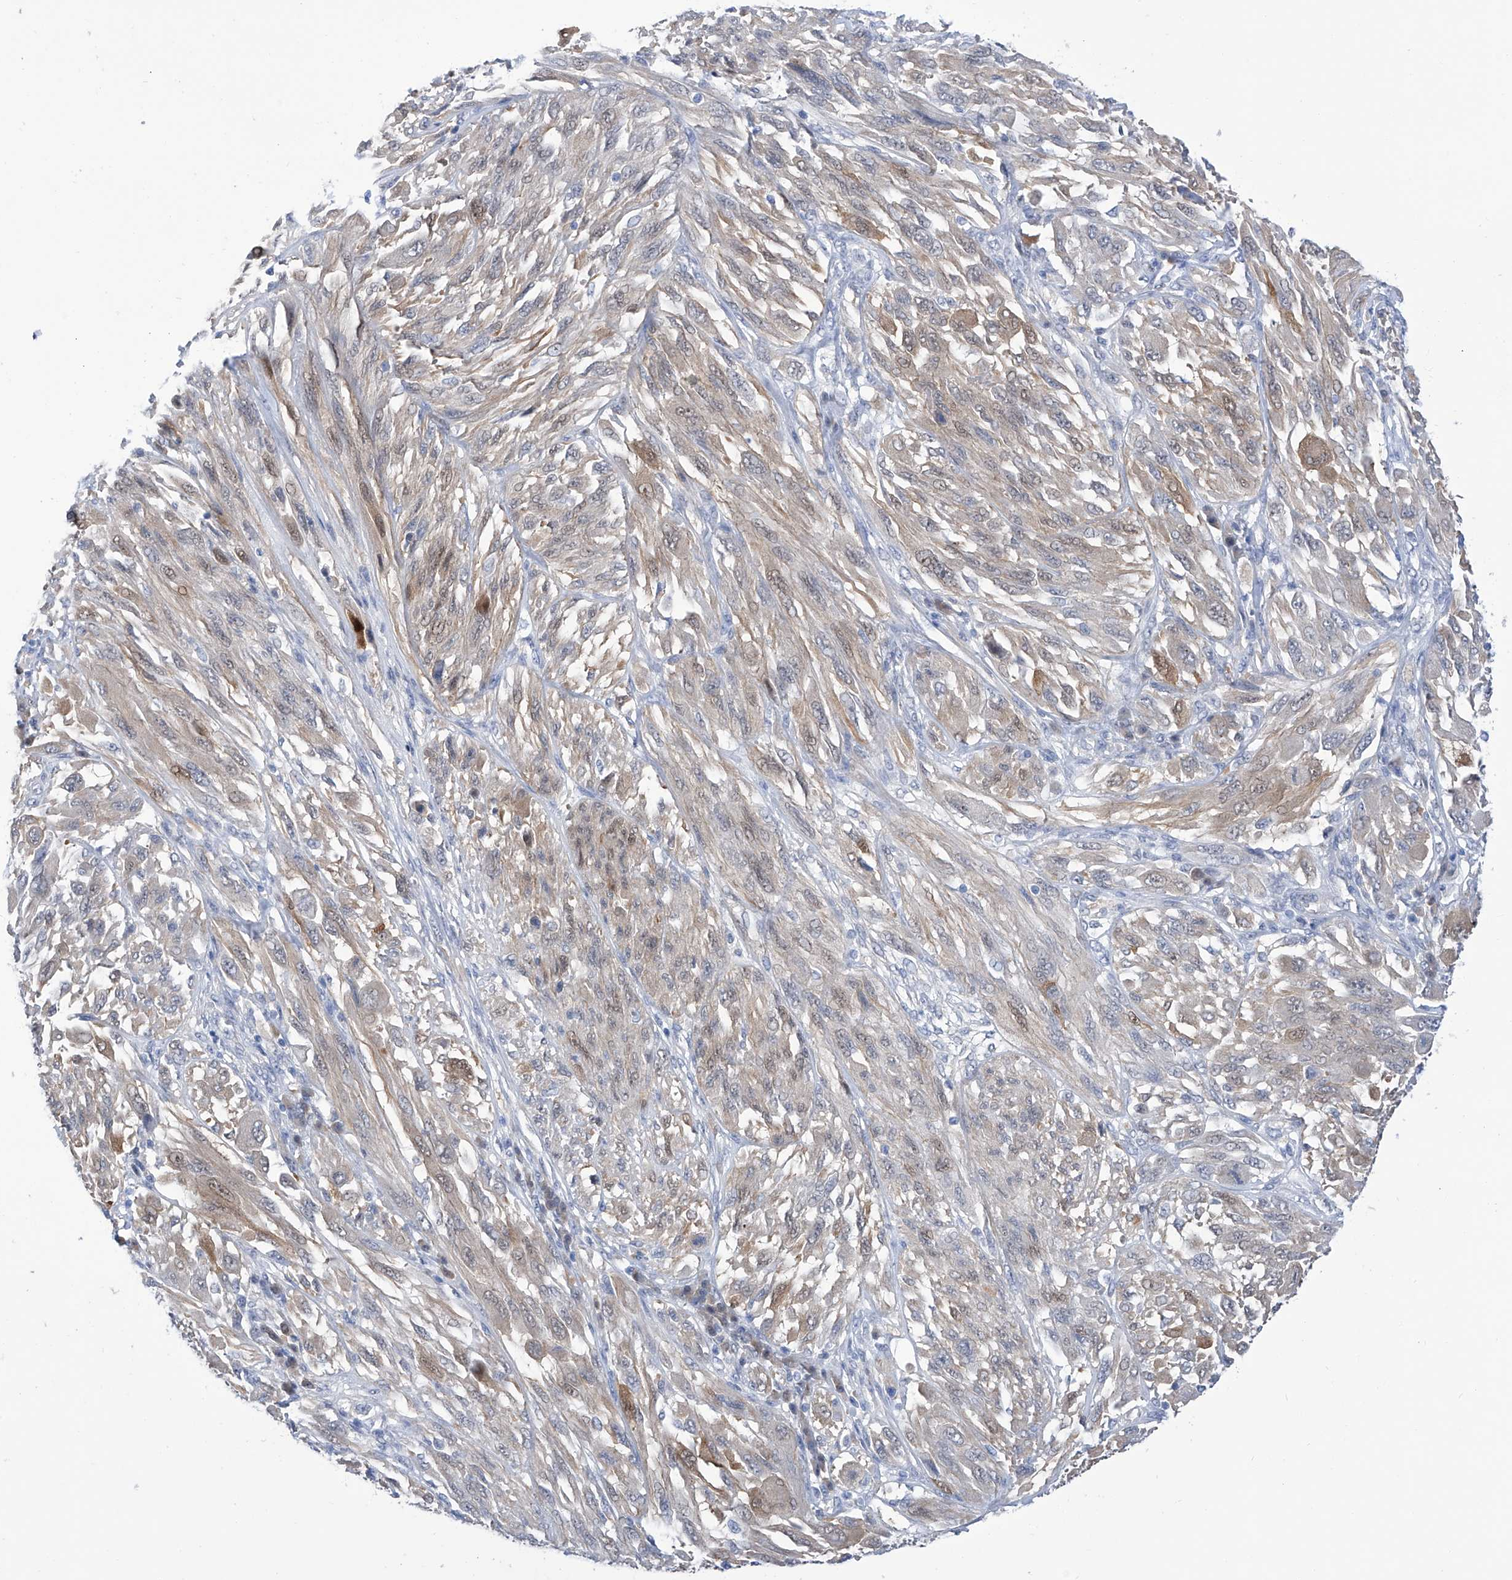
{"staining": {"intensity": "weak", "quantity": "<25%", "location": "cytoplasmic/membranous,nuclear"}, "tissue": "melanoma", "cell_type": "Tumor cells", "image_type": "cancer", "snomed": [{"axis": "morphology", "description": "Malignant melanoma, NOS"}, {"axis": "topography", "description": "Skin"}], "caption": "Micrograph shows no protein staining in tumor cells of melanoma tissue.", "gene": "PGM3", "patient": {"sex": "female", "age": 91}}